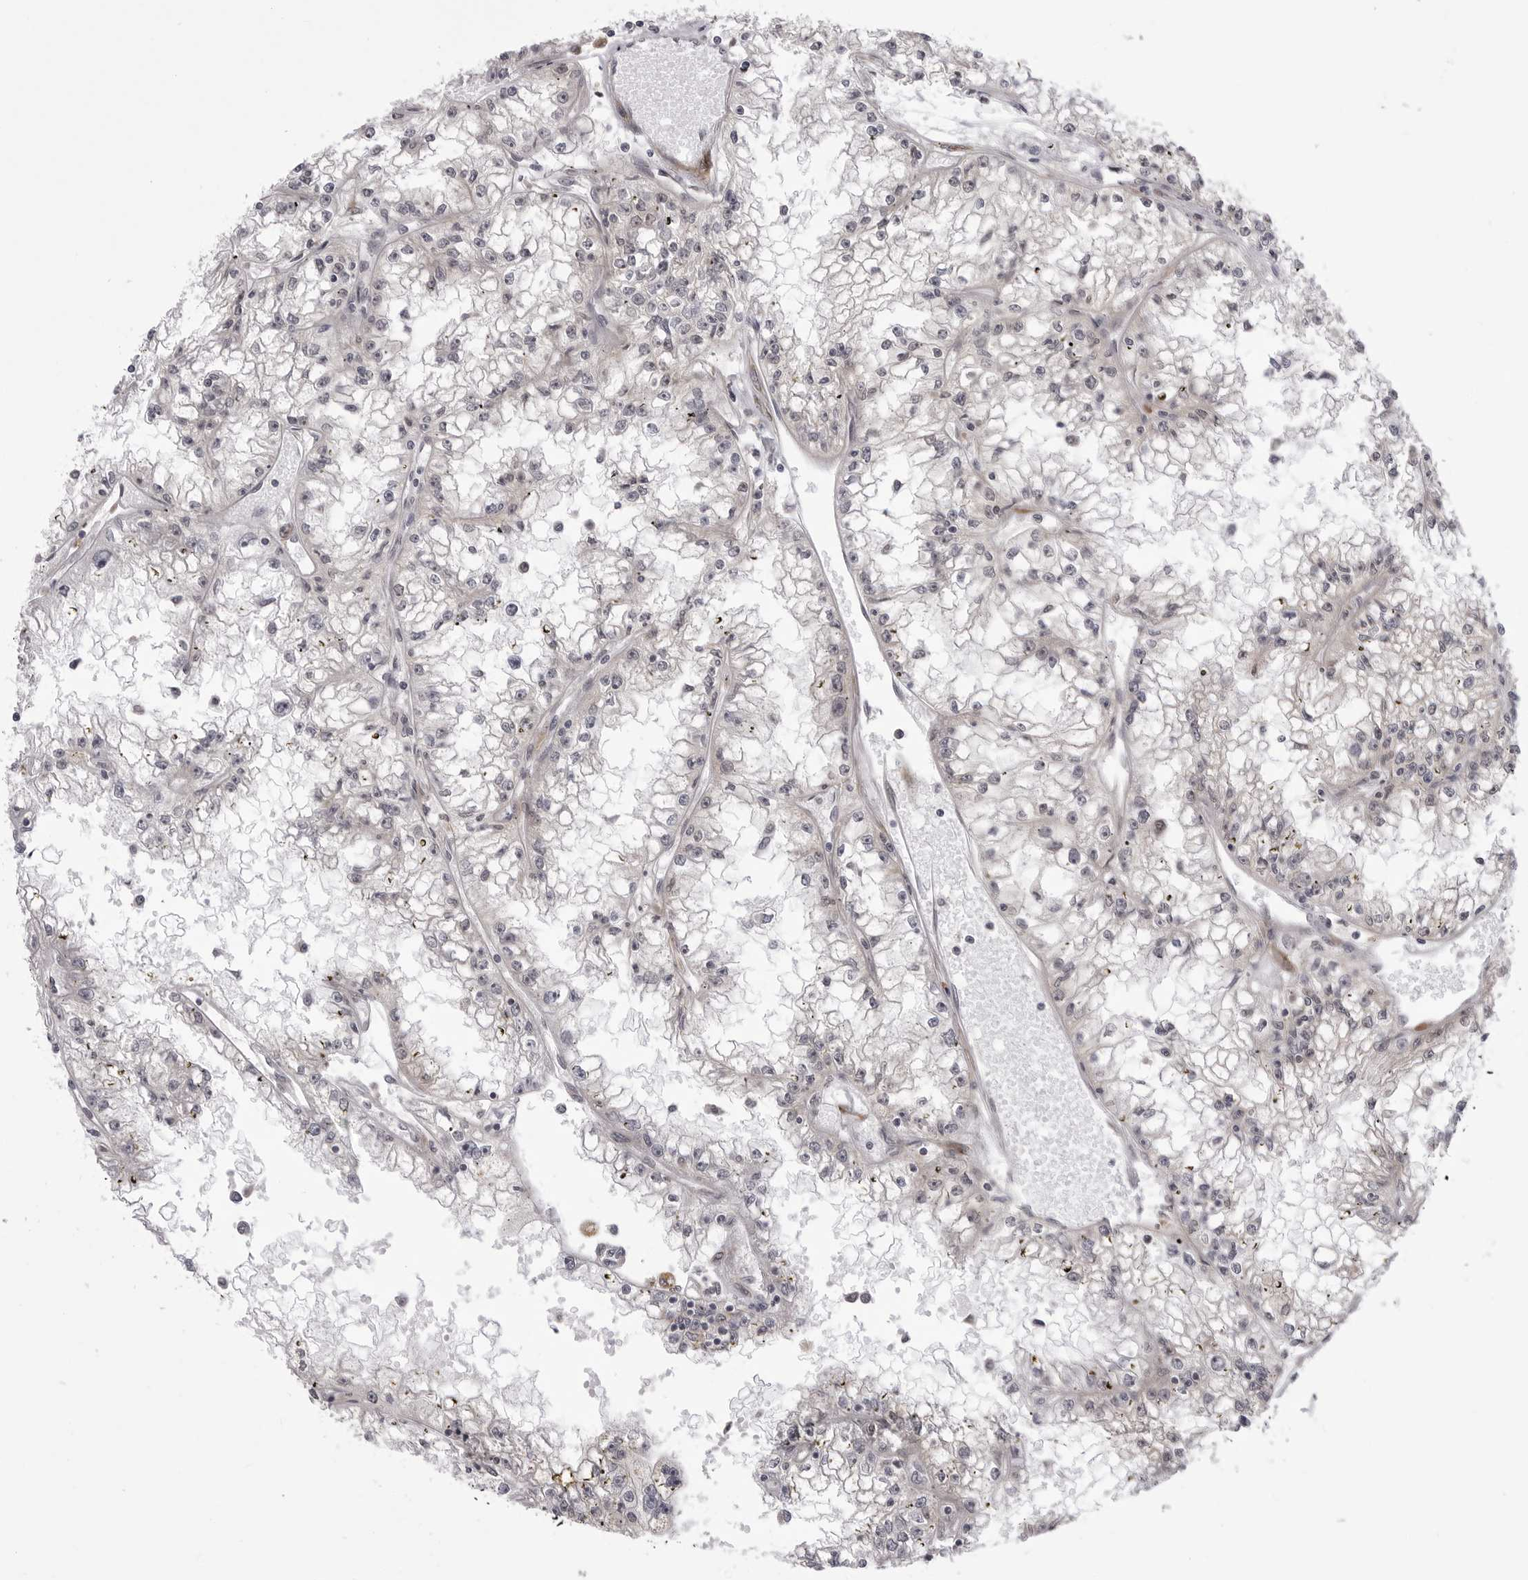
{"staining": {"intensity": "negative", "quantity": "none", "location": "none"}, "tissue": "renal cancer", "cell_type": "Tumor cells", "image_type": "cancer", "snomed": [{"axis": "morphology", "description": "Adenocarcinoma, NOS"}, {"axis": "topography", "description": "Kidney"}], "caption": "This photomicrograph is of renal cancer stained with immunohistochemistry (IHC) to label a protein in brown with the nuclei are counter-stained blue. There is no expression in tumor cells.", "gene": "PTK2B", "patient": {"sex": "male", "age": 56}}